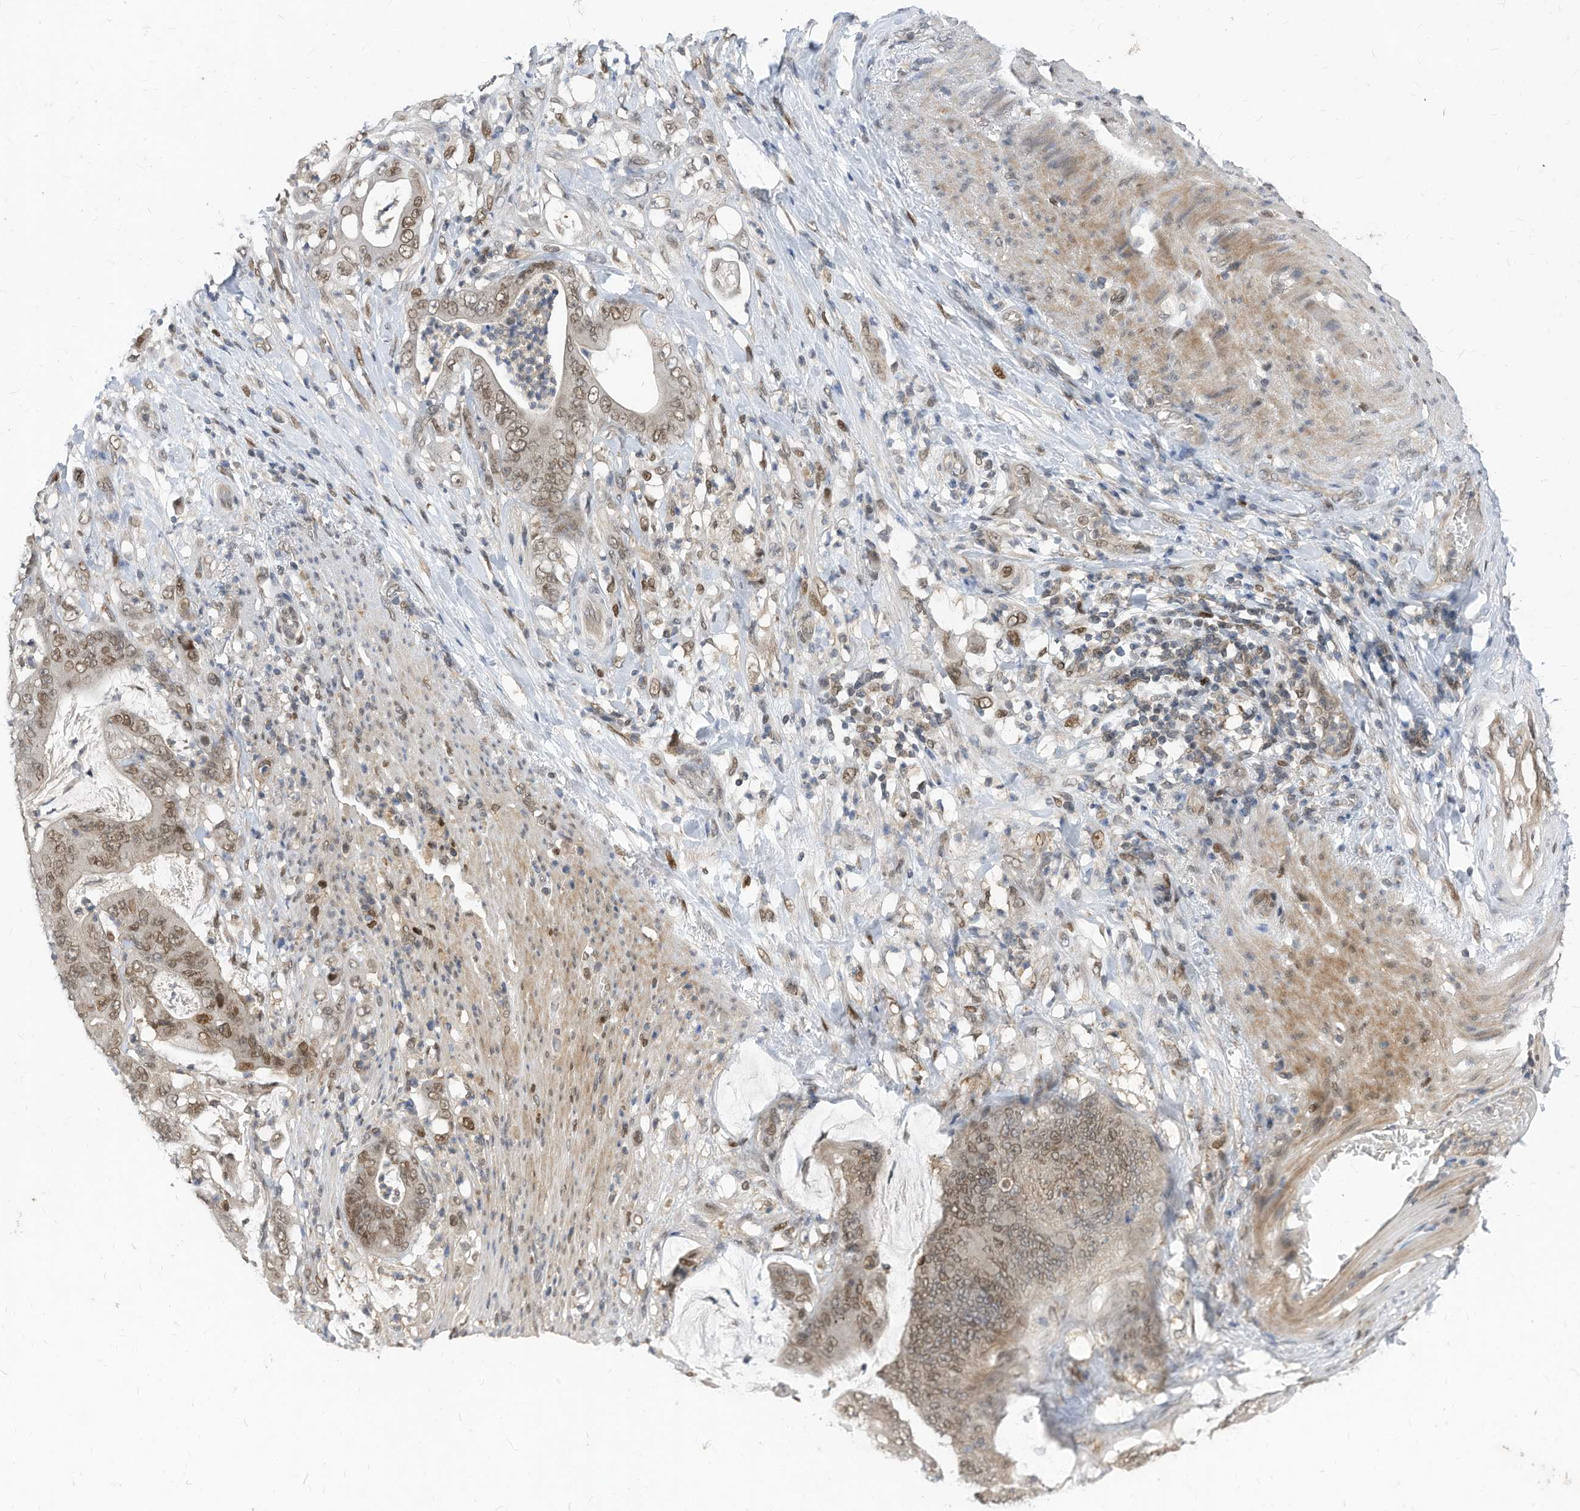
{"staining": {"intensity": "weak", "quantity": ">75%", "location": "nuclear"}, "tissue": "stomach cancer", "cell_type": "Tumor cells", "image_type": "cancer", "snomed": [{"axis": "morphology", "description": "Adenocarcinoma, NOS"}, {"axis": "topography", "description": "Stomach"}], "caption": "A low amount of weak nuclear staining is identified in about >75% of tumor cells in stomach cancer tissue.", "gene": "KPNB1", "patient": {"sex": "female", "age": 73}}